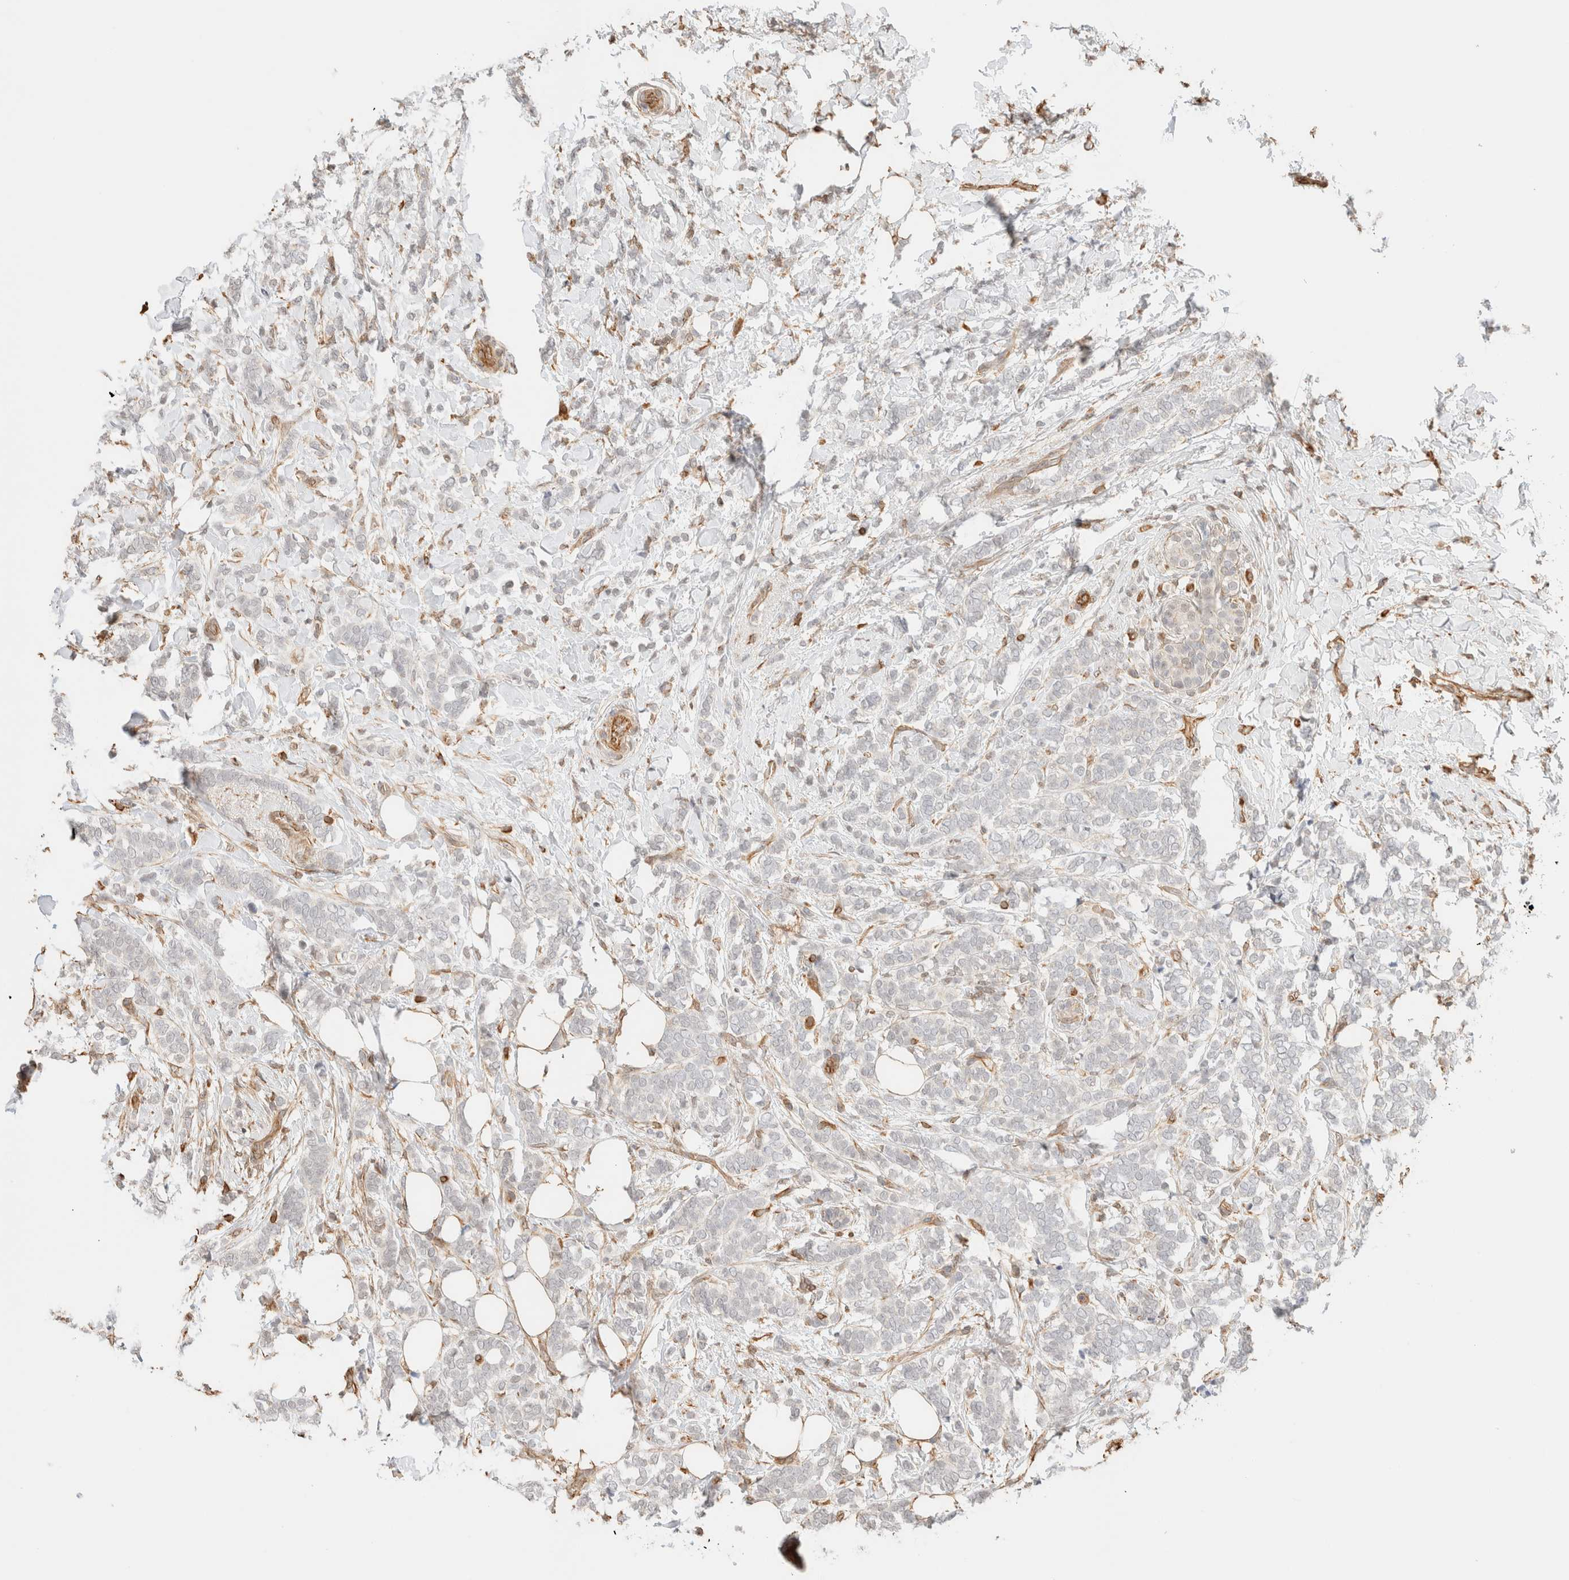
{"staining": {"intensity": "weak", "quantity": "<25%", "location": "cytoplasmic/membranous"}, "tissue": "breast cancer", "cell_type": "Tumor cells", "image_type": "cancer", "snomed": [{"axis": "morphology", "description": "Lobular carcinoma"}, {"axis": "topography", "description": "Breast"}], "caption": "Human lobular carcinoma (breast) stained for a protein using immunohistochemistry demonstrates no positivity in tumor cells.", "gene": "ARID5A", "patient": {"sex": "female", "age": 50}}